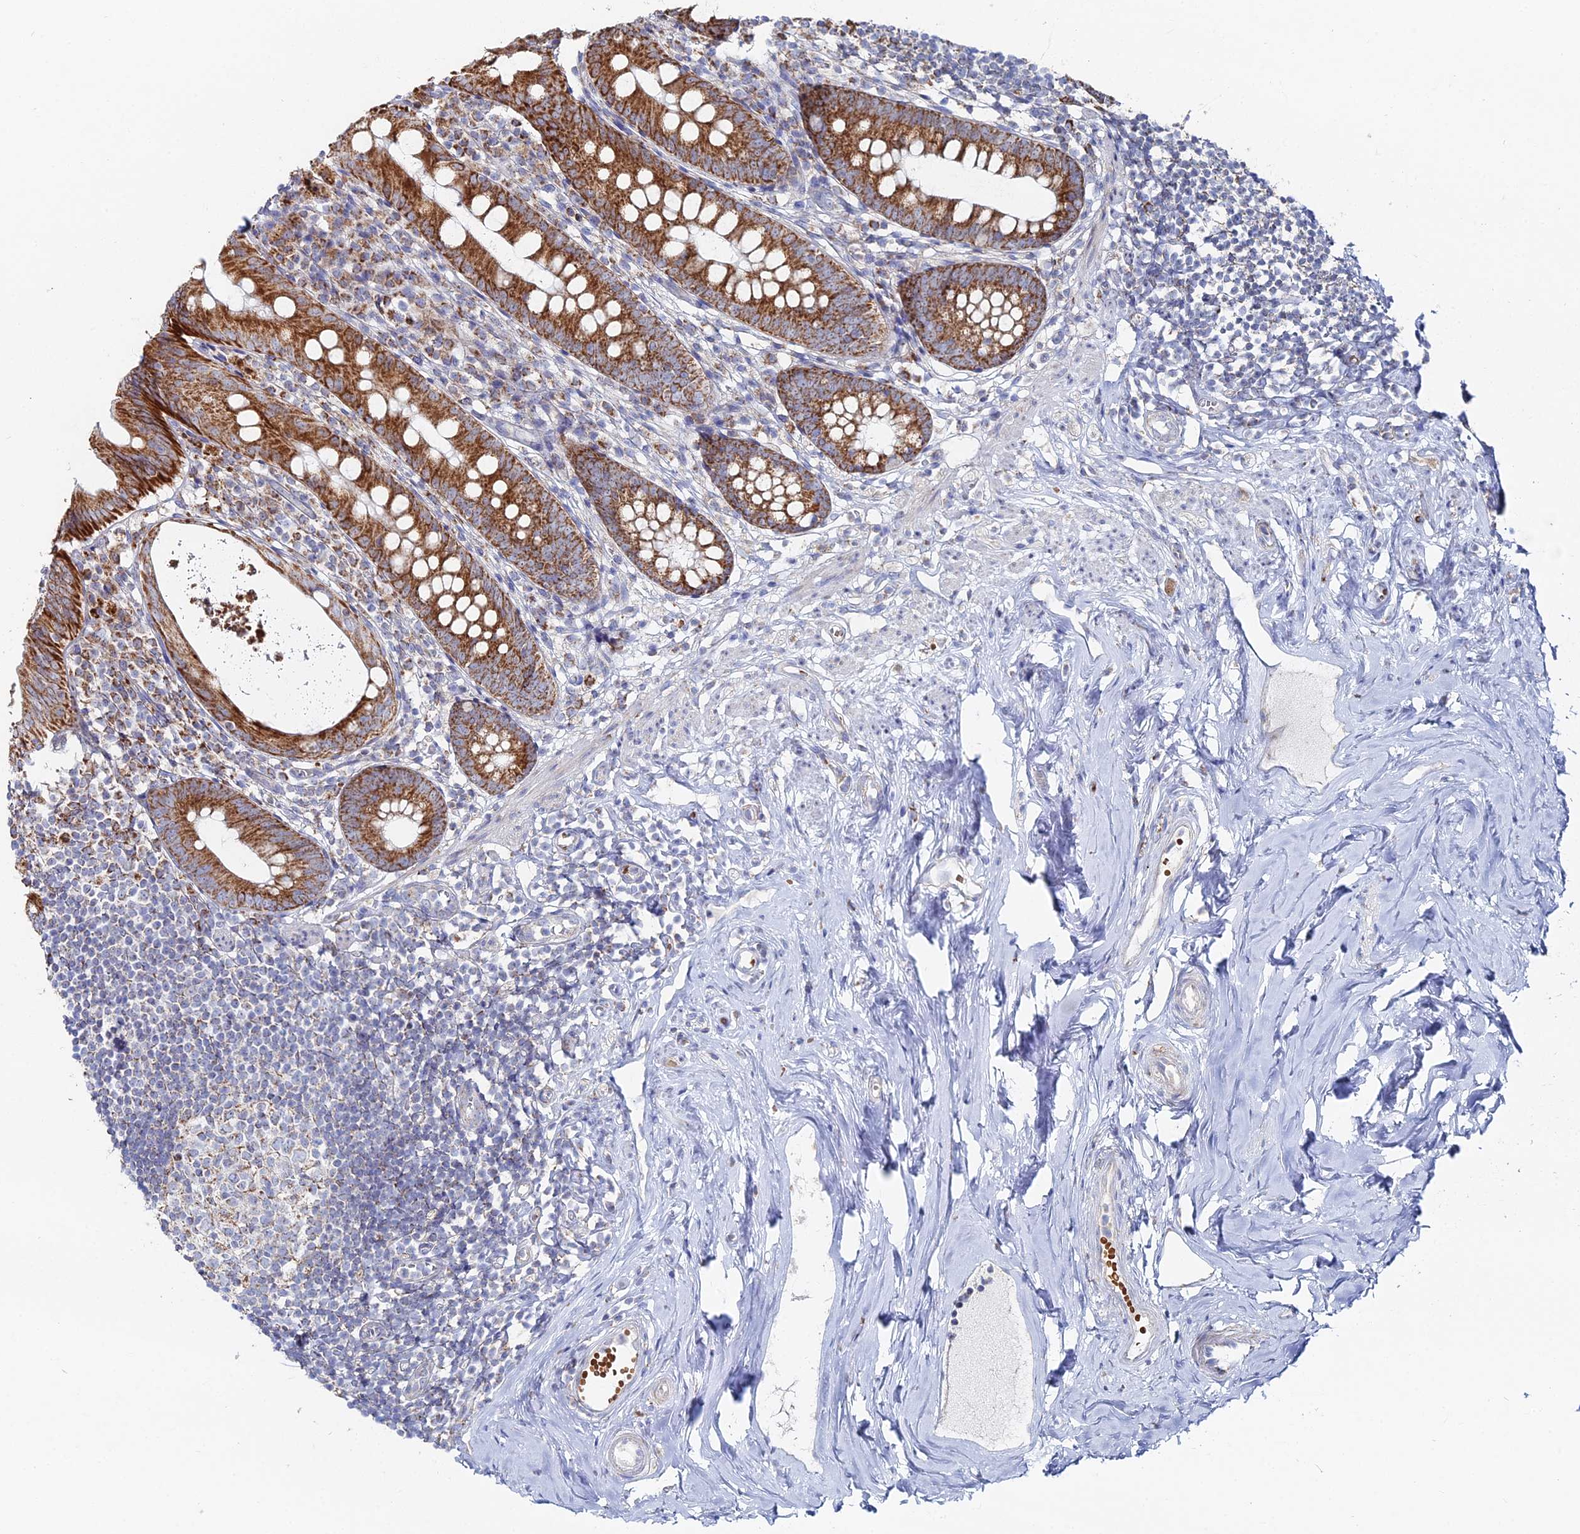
{"staining": {"intensity": "strong", "quantity": ">75%", "location": "cytoplasmic/membranous"}, "tissue": "appendix", "cell_type": "Glandular cells", "image_type": "normal", "snomed": [{"axis": "morphology", "description": "Normal tissue, NOS"}, {"axis": "topography", "description": "Appendix"}], "caption": "There is high levels of strong cytoplasmic/membranous expression in glandular cells of normal appendix, as demonstrated by immunohistochemical staining (brown color).", "gene": "MPC1", "patient": {"sex": "female", "age": 51}}